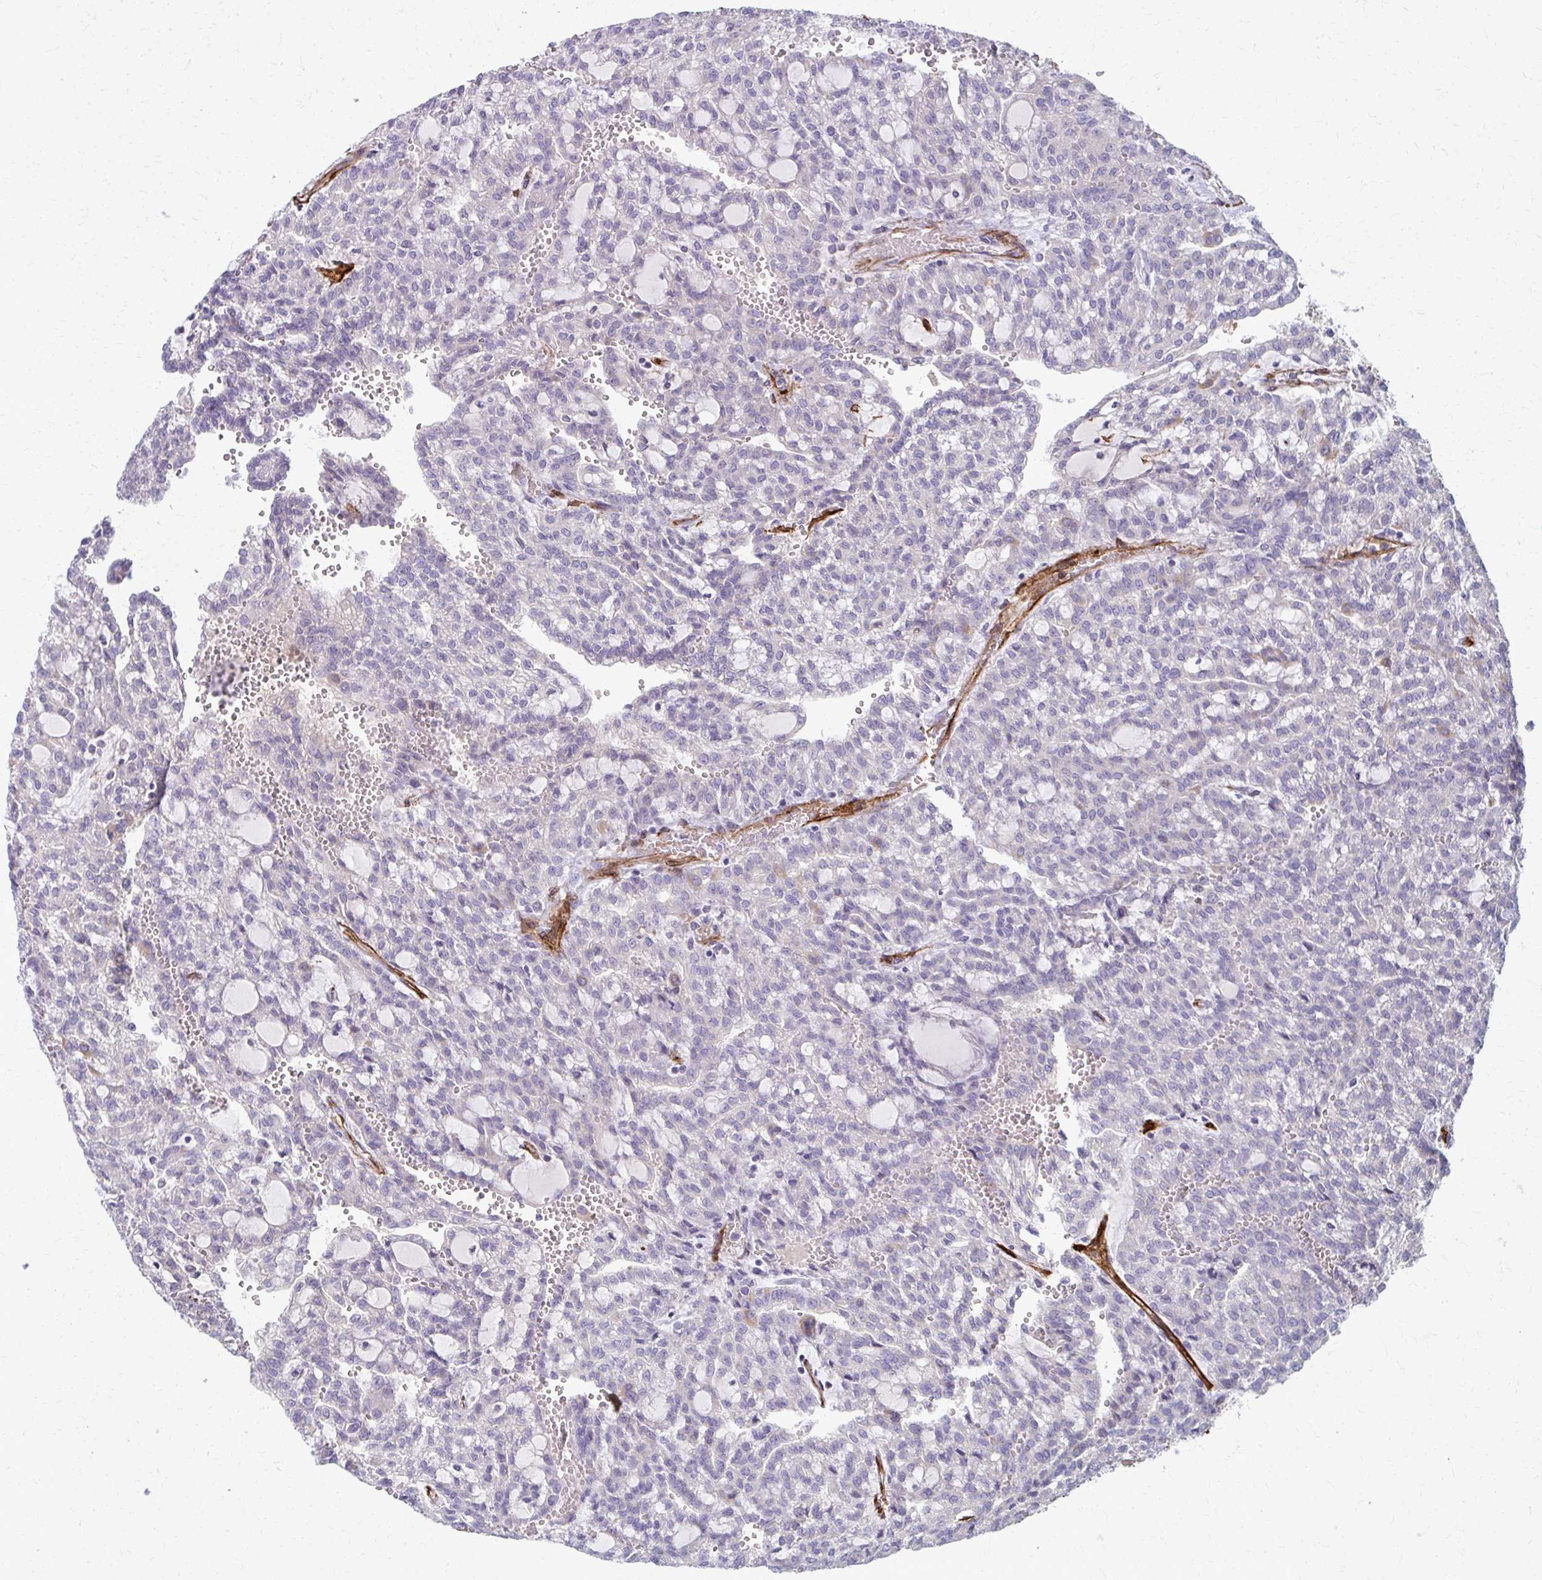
{"staining": {"intensity": "negative", "quantity": "none", "location": "none"}, "tissue": "renal cancer", "cell_type": "Tumor cells", "image_type": "cancer", "snomed": [{"axis": "morphology", "description": "Adenocarcinoma, NOS"}, {"axis": "topography", "description": "Kidney"}], "caption": "Tumor cells show no significant protein positivity in renal adenocarcinoma.", "gene": "ADIPOQ", "patient": {"sex": "male", "age": 63}}